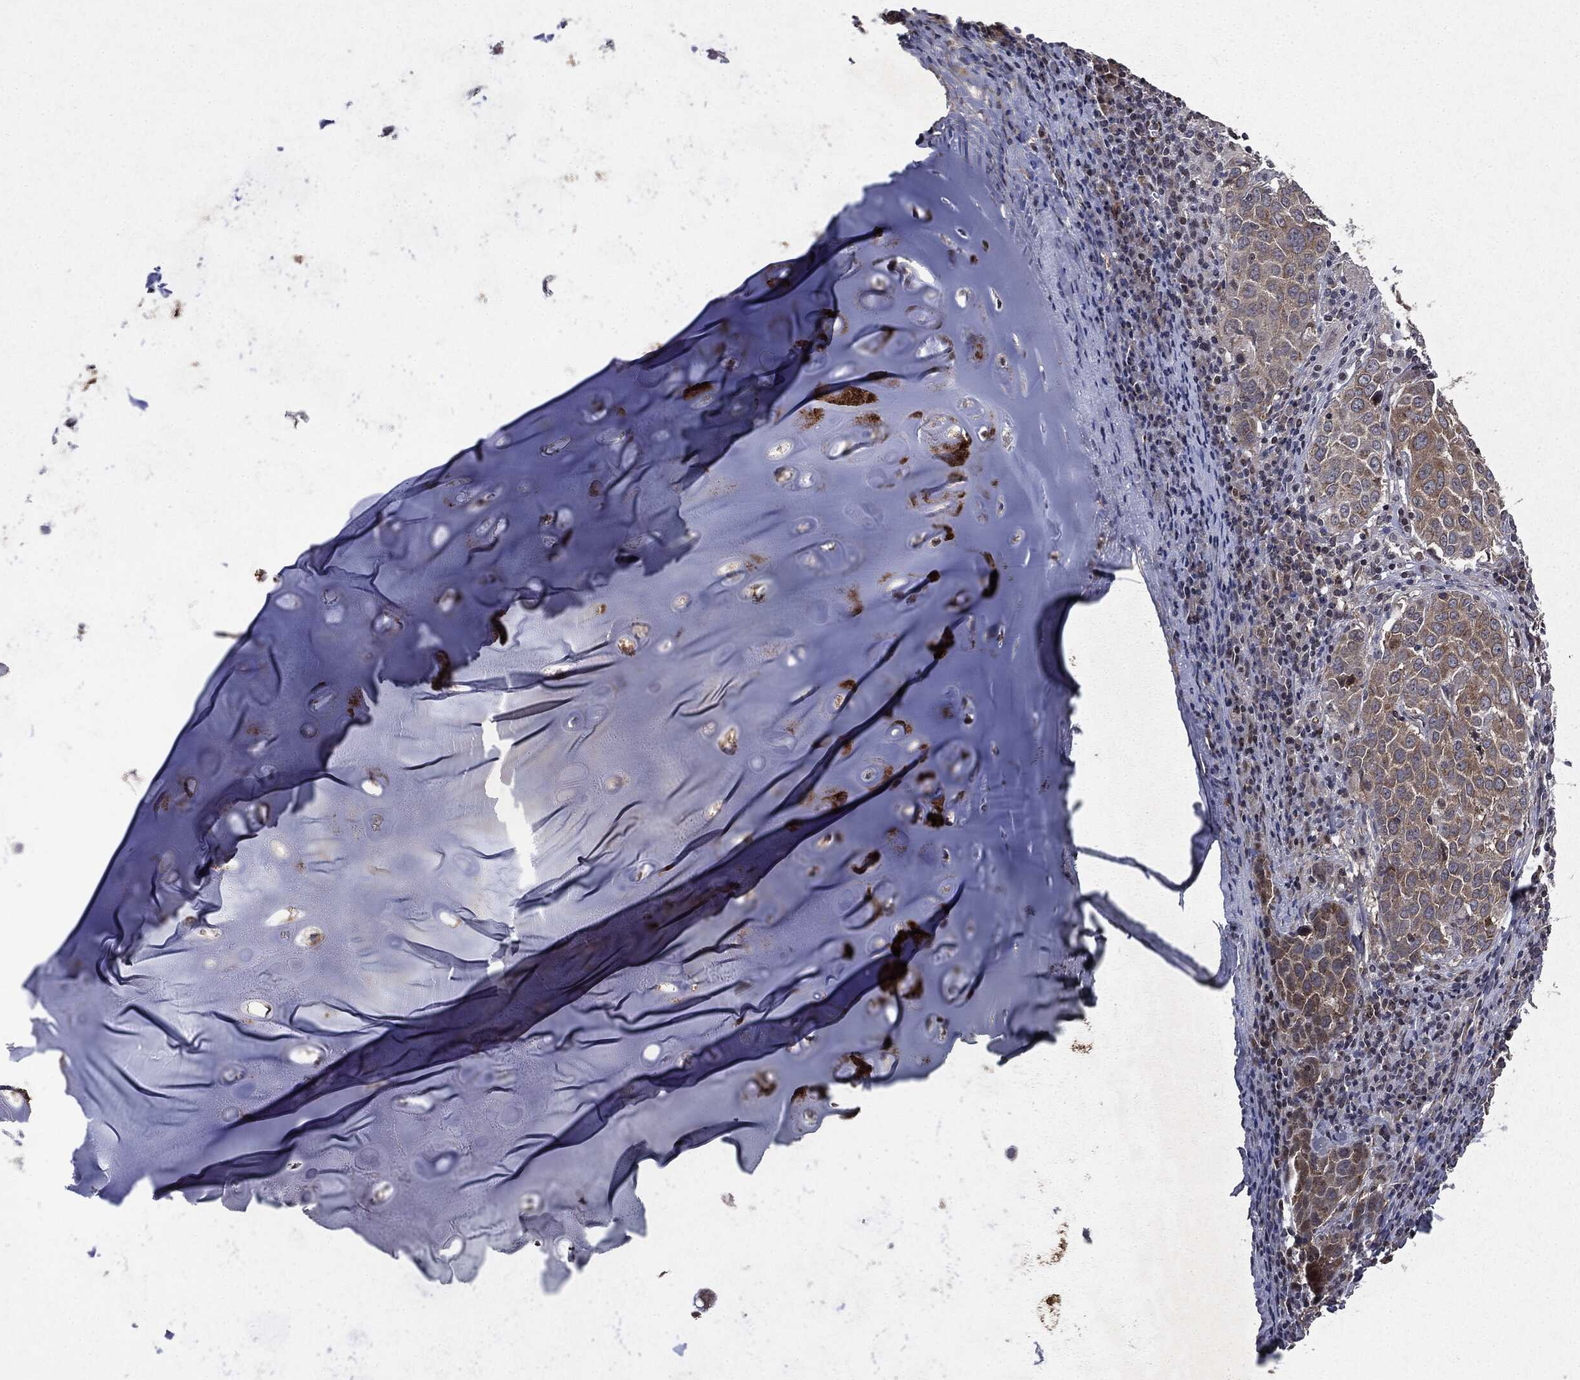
{"staining": {"intensity": "moderate", "quantity": ">75%", "location": "nuclear"}, "tissue": "lung cancer", "cell_type": "Tumor cells", "image_type": "cancer", "snomed": [{"axis": "morphology", "description": "Squamous cell carcinoma, NOS"}, {"axis": "topography", "description": "Lung"}], "caption": "Protein expression analysis of lung cancer exhibits moderate nuclear positivity in approximately >75% of tumor cells. The staining was performed using DAB (3,3'-diaminobenzidine) to visualize the protein expression in brown, while the nuclei were stained in blue with hematoxylin (Magnification: 20x).", "gene": "PLPPR2", "patient": {"sex": "male", "age": 57}}